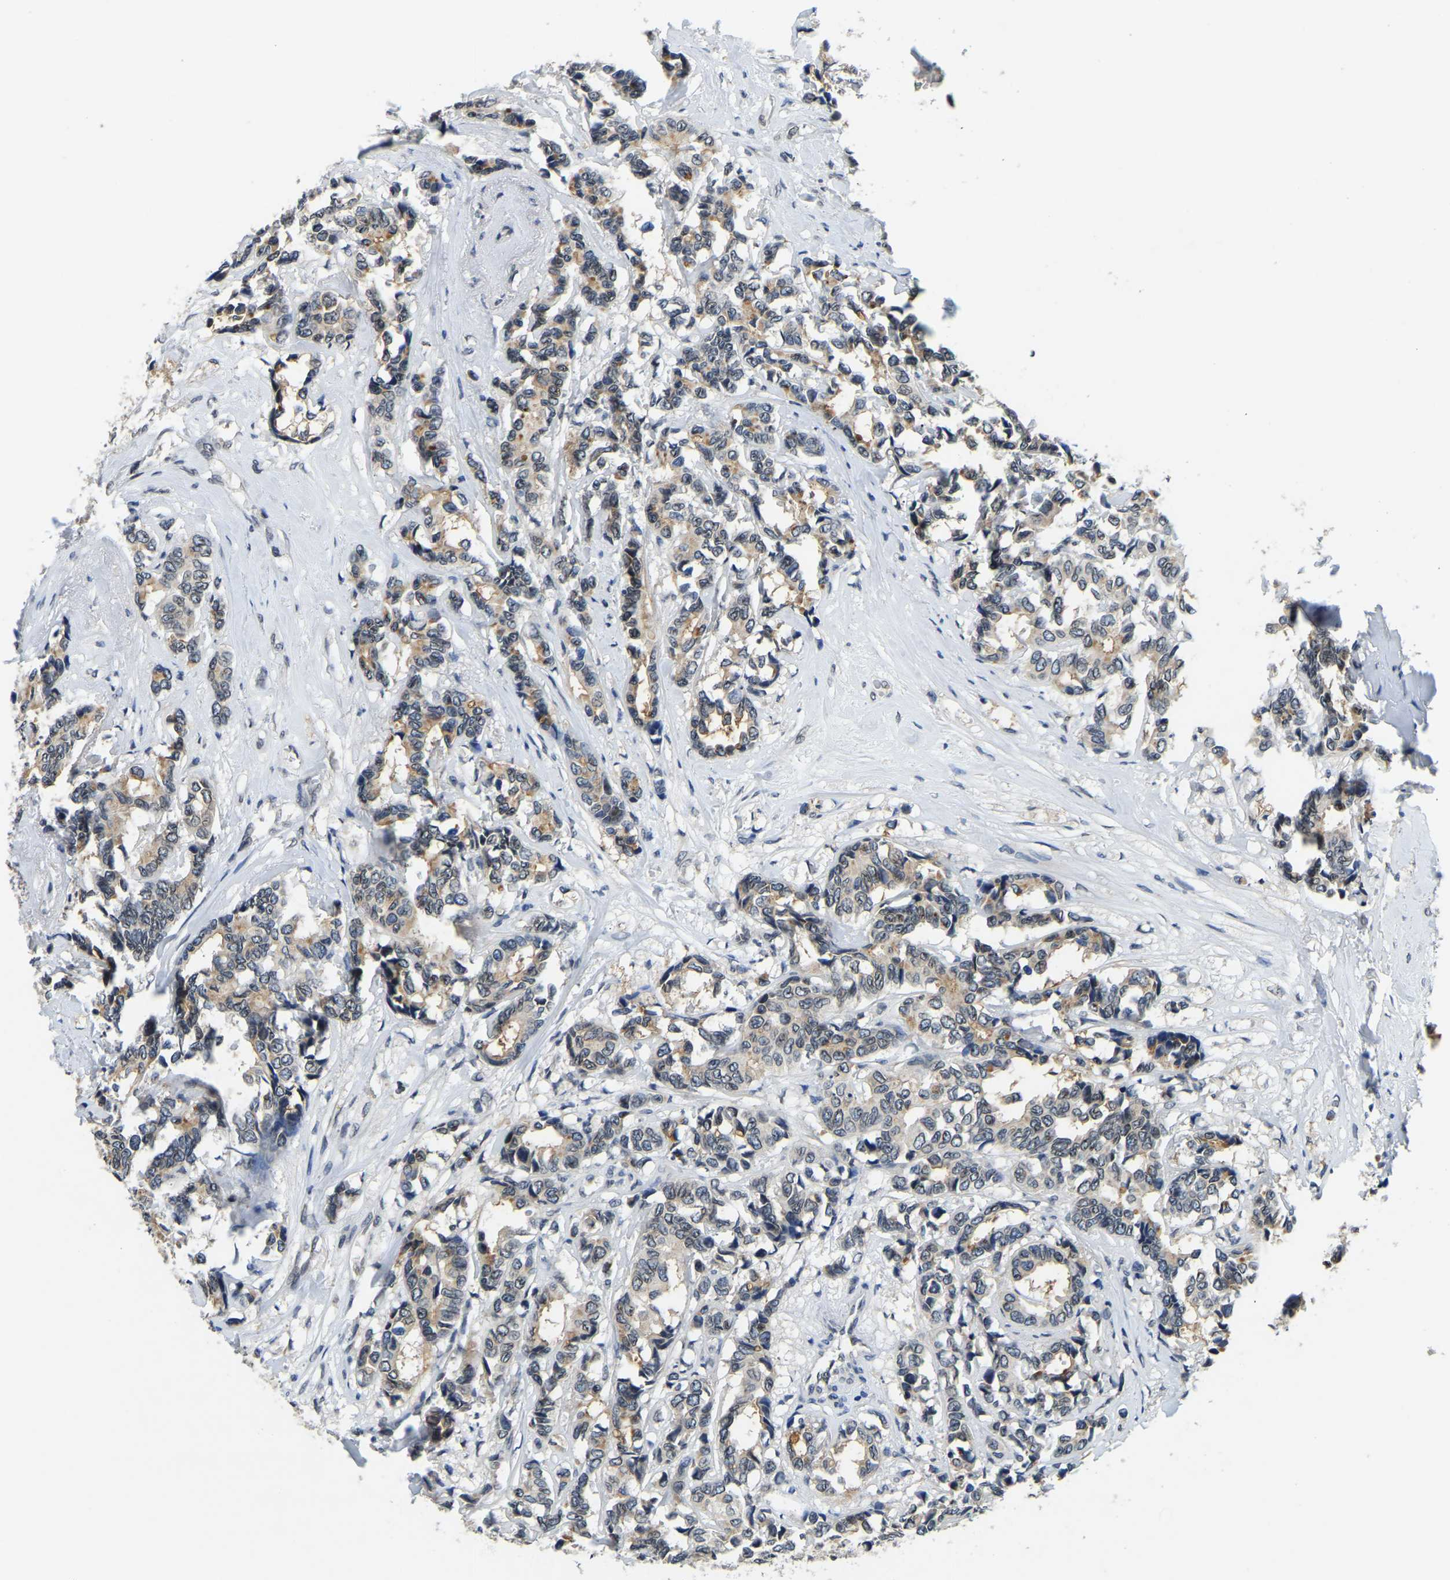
{"staining": {"intensity": "weak", "quantity": ">75%", "location": "cytoplasmic/membranous"}, "tissue": "breast cancer", "cell_type": "Tumor cells", "image_type": "cancer", "snomed": [{"axis": "morphology", "description": "Duct carcinoma"}, {"axis": "topography", "description": "Breast"}], "caption": "Breast cancer (infiltrating ductal carcinoma) stained with immunohistochemistry (IHC) exhibits weak cytoplasmic/membranous staining in about >75% of tumor cells.", "gene": "RANBP2", "patient": {"sex": "female", "age": 87}}